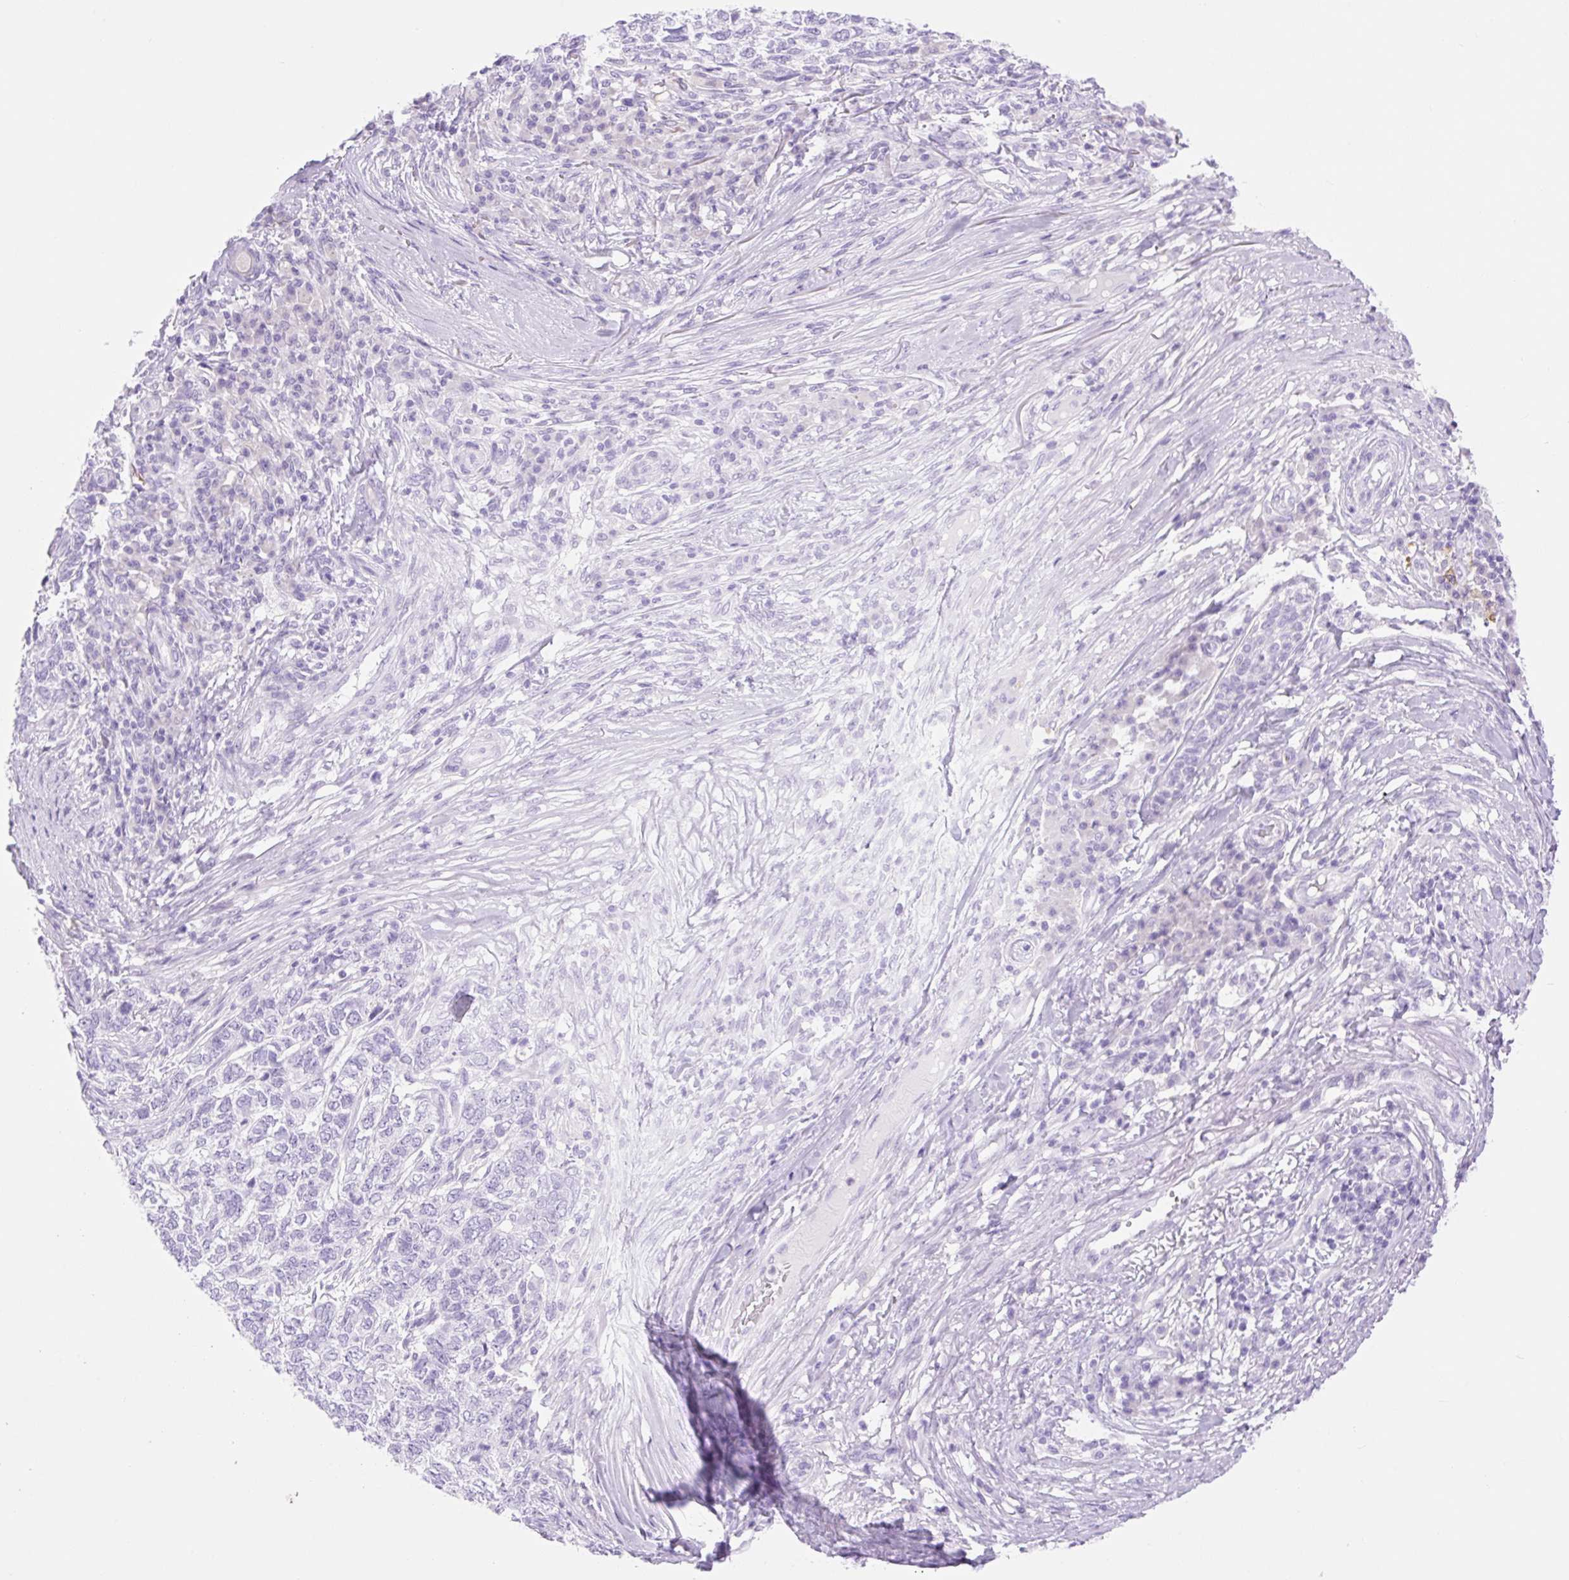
{"staining": {"intensity": "negative", "quantity": "none", "location": "none"}, "tissue": "skin cancer", "cell_type": "Tumor cells", "image_type": "cancer", "snomed": [{"axis": "morphology", "description": "Basal cell carcinoma"}, {"axis": "topography", "description": "Skin"}], "caption": "An IHC histopathology image of skin cancer is shown. There is no staining in tumor cells of skin cancer. (DAB (3,3'-diaminobenzidine) IHC, high magnification).", "gene": "SLC25A40", "patient": {"sex": "female", "age": 65}}